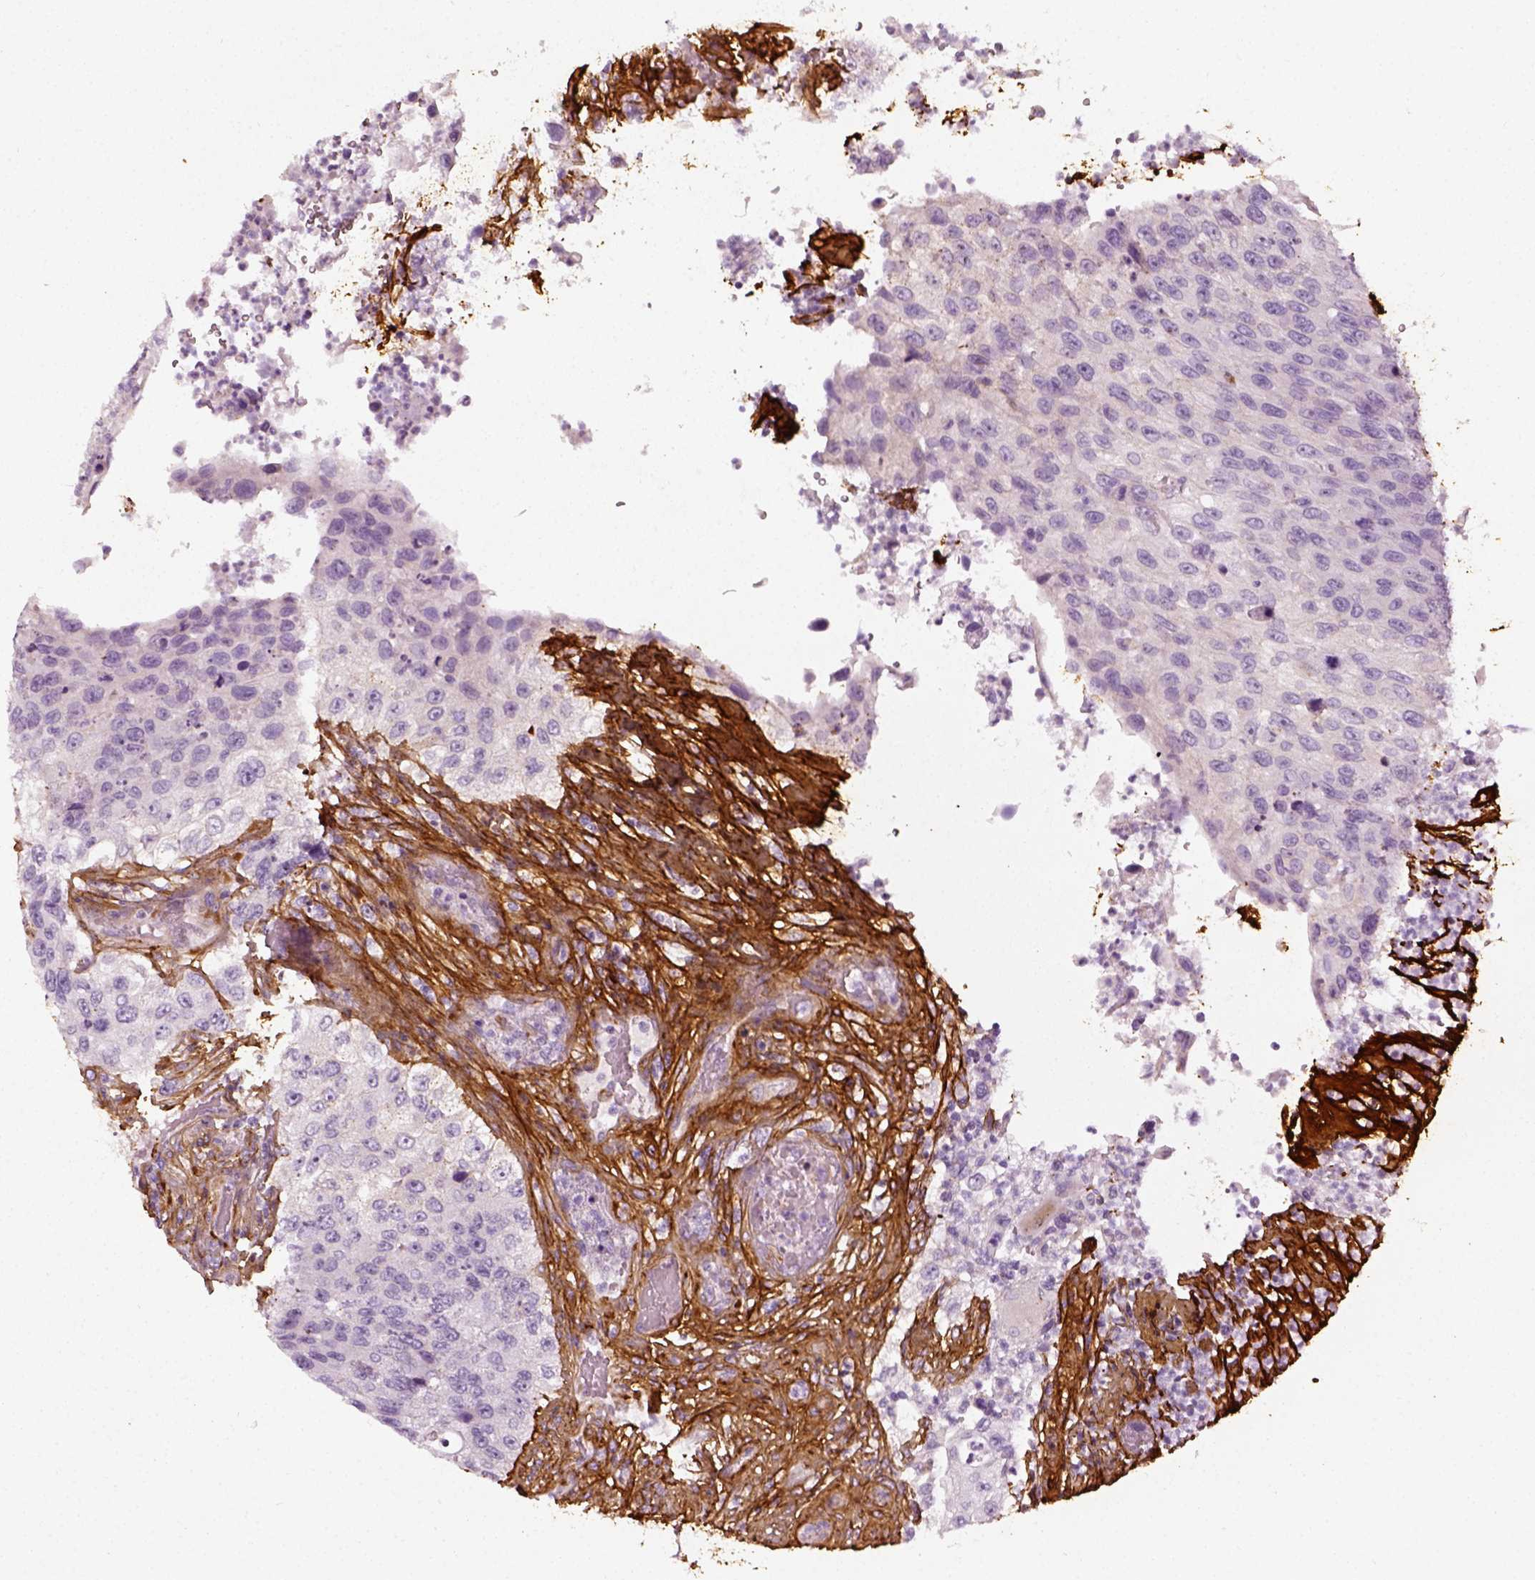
{"staining": {"intensity": "negative", "quantity": "none", "location": "none"}, "tissue": "urothelial cancer", "cell_type": "Tumor cells", "image_type": "cancer", "snomed": [{"axis": "morphology", "description": "Urothelial carcinoma, High grade"}, {"axis": "topography", "description": "Urinary bladder"}], "caption": "An immunohistochemistry (IHC) image of high-grade urothelial carcinoma is shown. There is no staining in tumor cells of high-grade urothelial carcinoma. (Immunohistochemistry (ihc), brightfield microscopy, high magnification).", "gene": "COL6A2", "patient": {"sex": "female", "age": 60}}